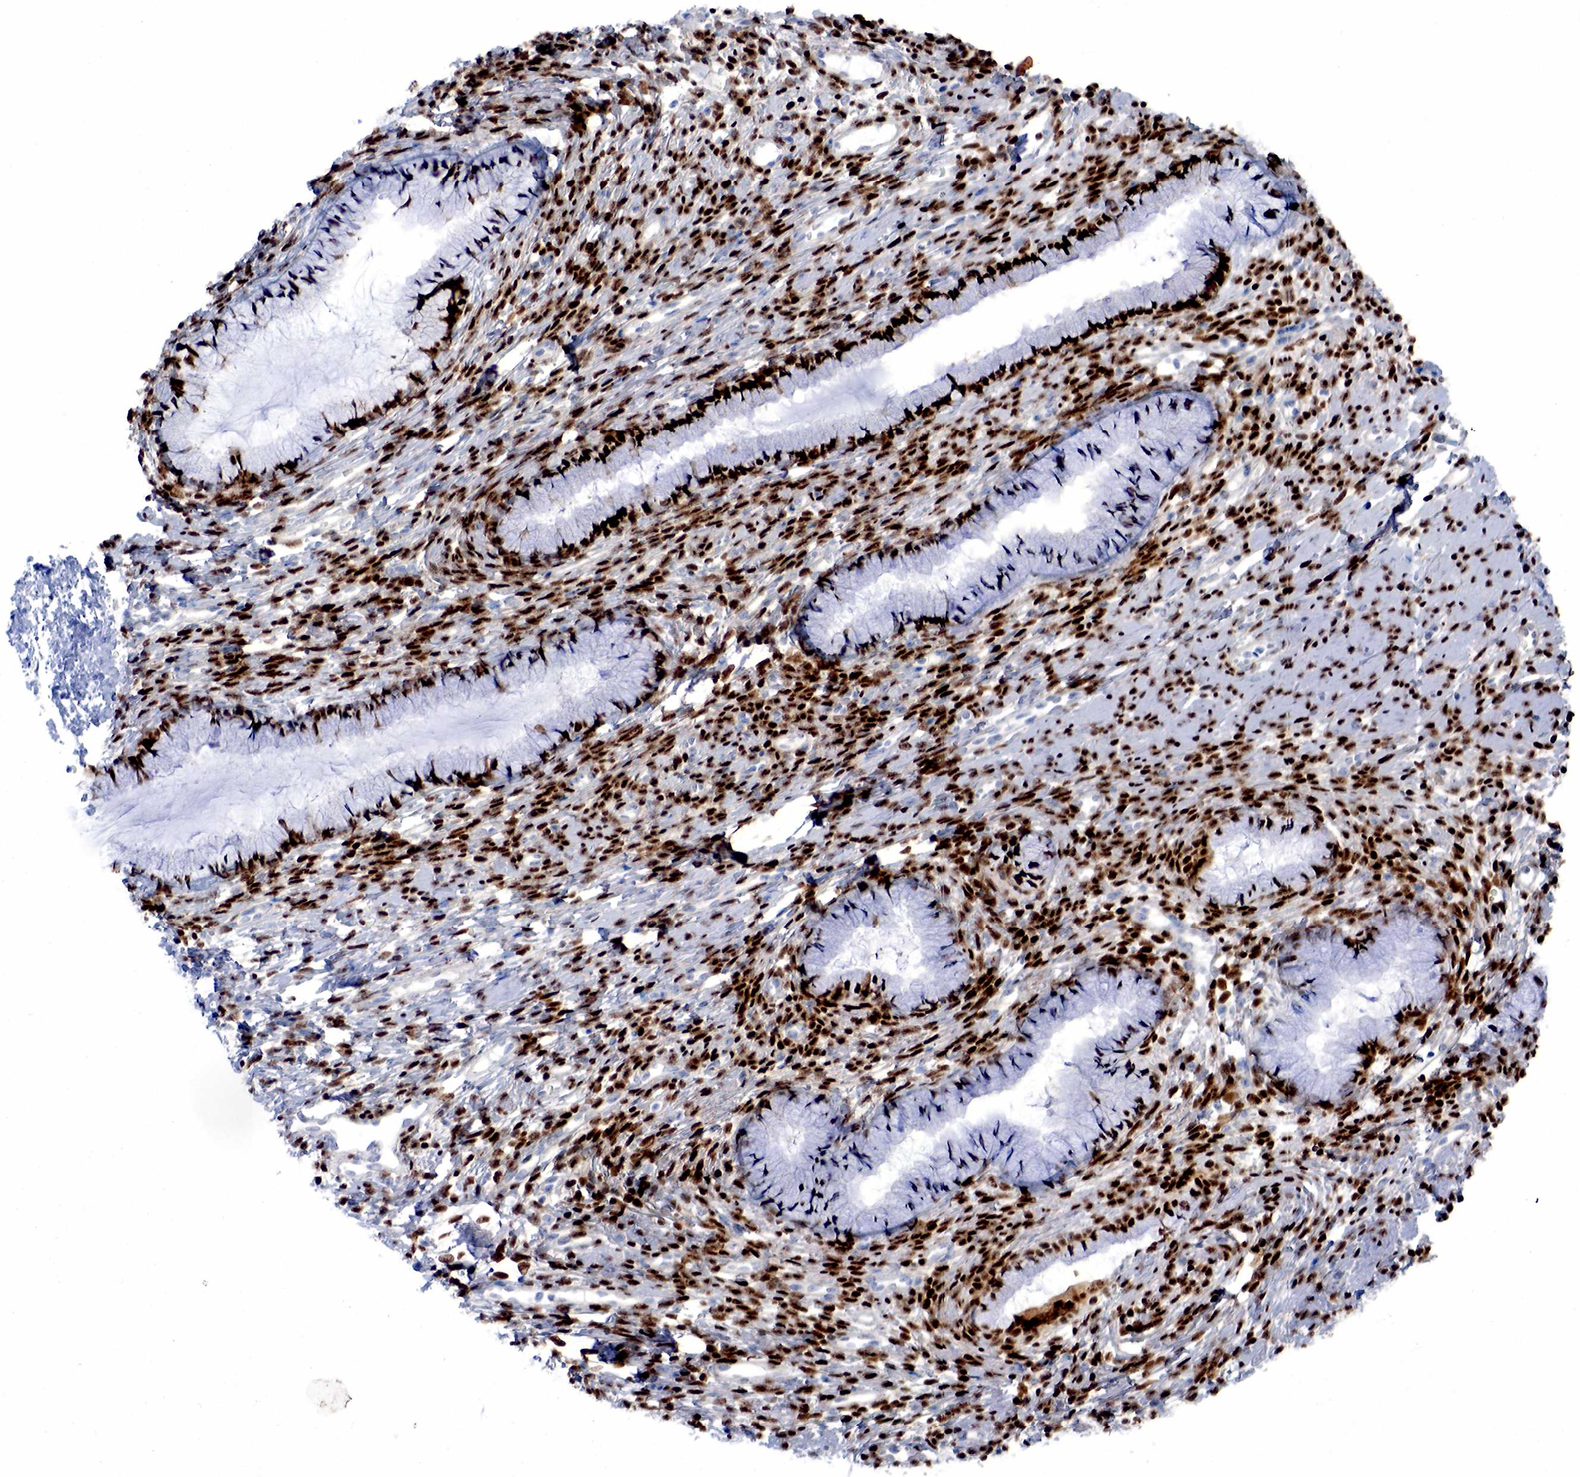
{"staining": {"intensity": "moderate", "quantity": "25%-75%", "location": "nuclear"}, "tissue": "cervix", "cell_type": "Glandular cells", "image_type": "normal", "snomed": [{"axis": "morphology", "description": "Normal tissue, NOS"}, {"axis": "topography", "description": "Cervix"}], "caption": "A brown stain highlights moderate nuclear staining of a protein in glandular cells of unremarkable human cervix. The staining was performed using DAB (3,3'-diaminobenzidine) to visualize the protein expression in brown, while the nuclei were stained in blue with hematoxylin (Magnification: 20x).", "gene": "PGR", "patient": {"sex": "female", "age": 82}}